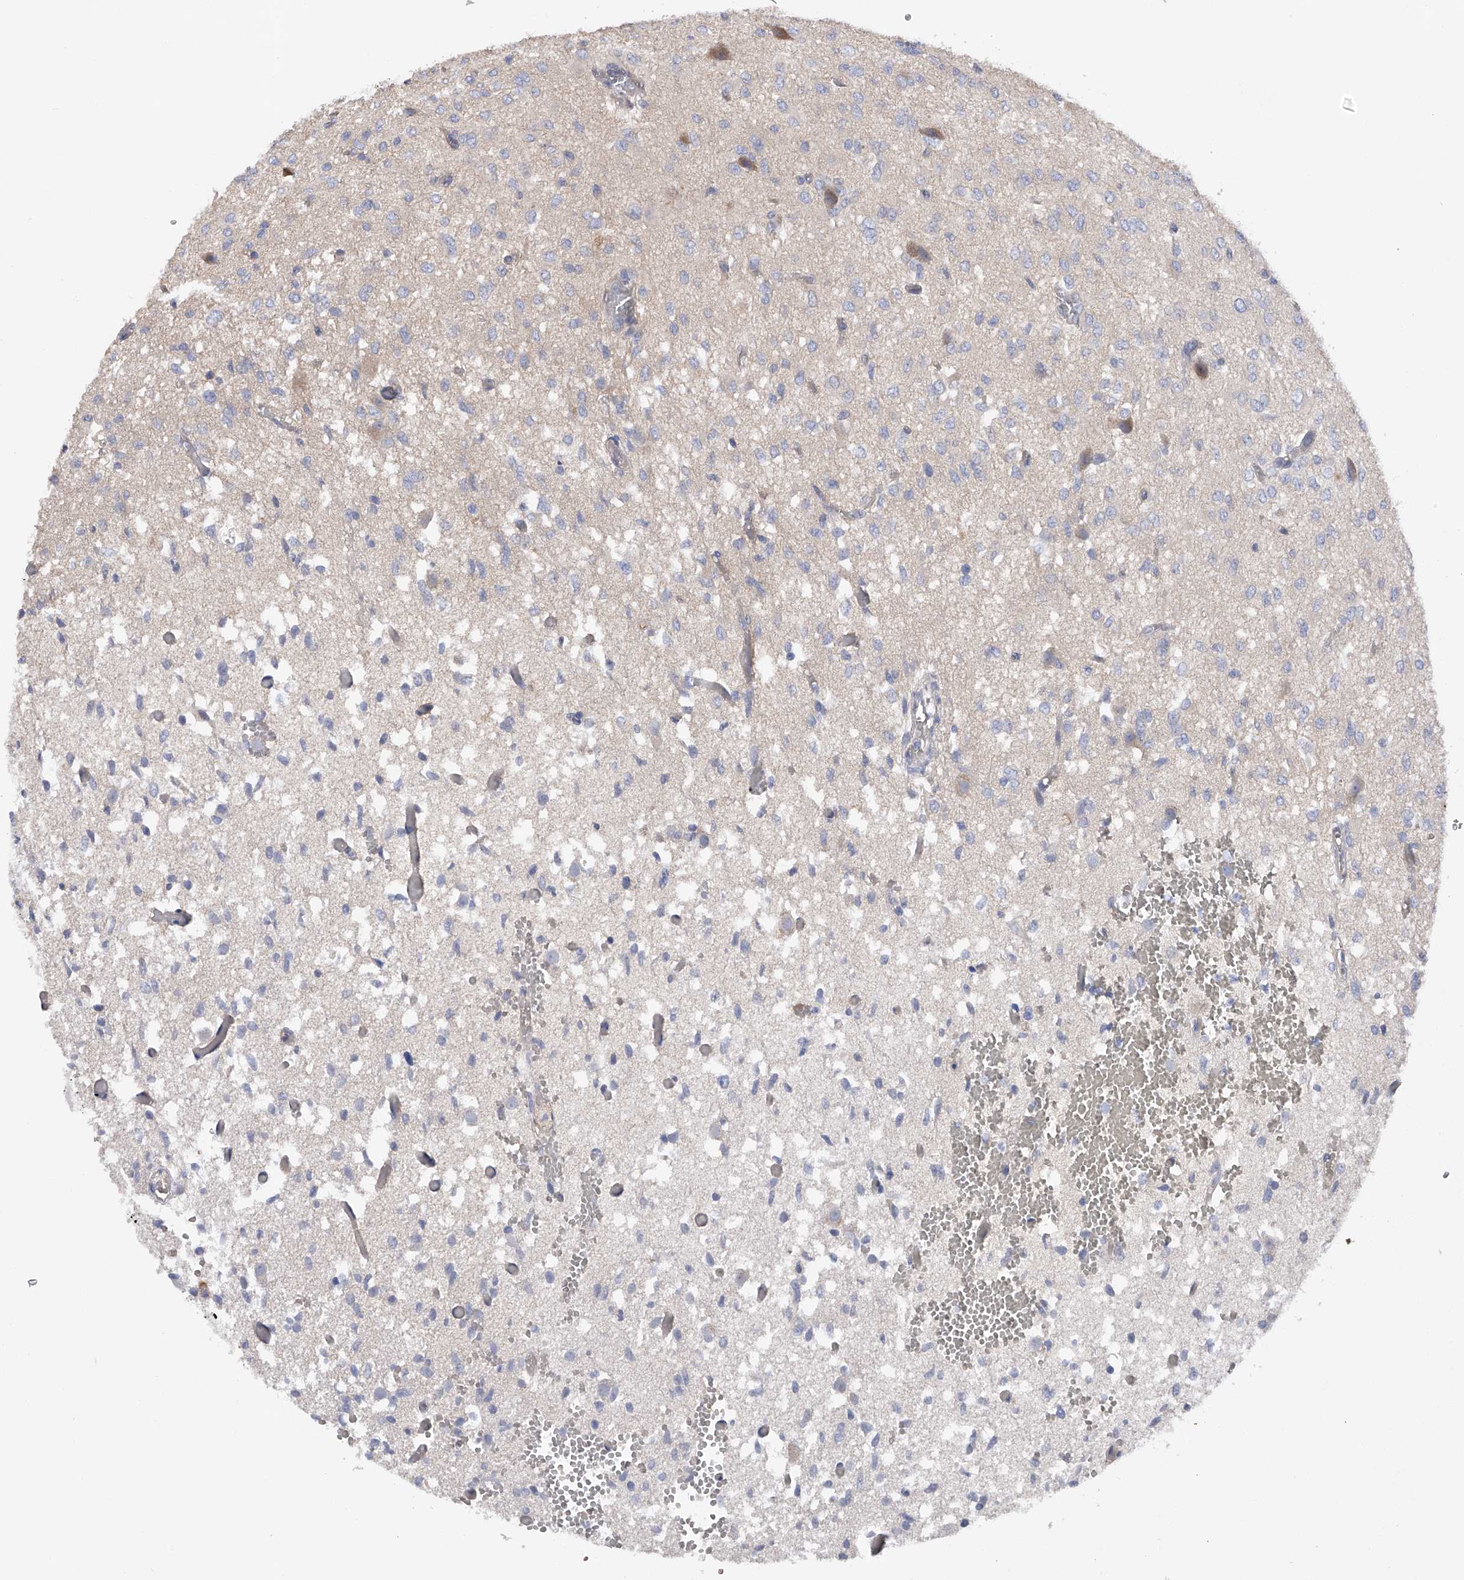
{"staining": {"intensity": "negative", "quantity": "none", "location": "none"}, "tissue": "glioma", "cell_type": "Tumor cells", "image_type": "cancer", "snomed": [{"axis": "morphology", "description": "Glioma, malignant, High grade"}, {"axis": "topography", "description": "Brain"}], "caption": "The IHC photomicrograph has no significant staining in tumor cells of malignant glioma (high-grade) tissue.", "gene": "RWDD2A", "patient": {"sex": "female", "age": 59}}